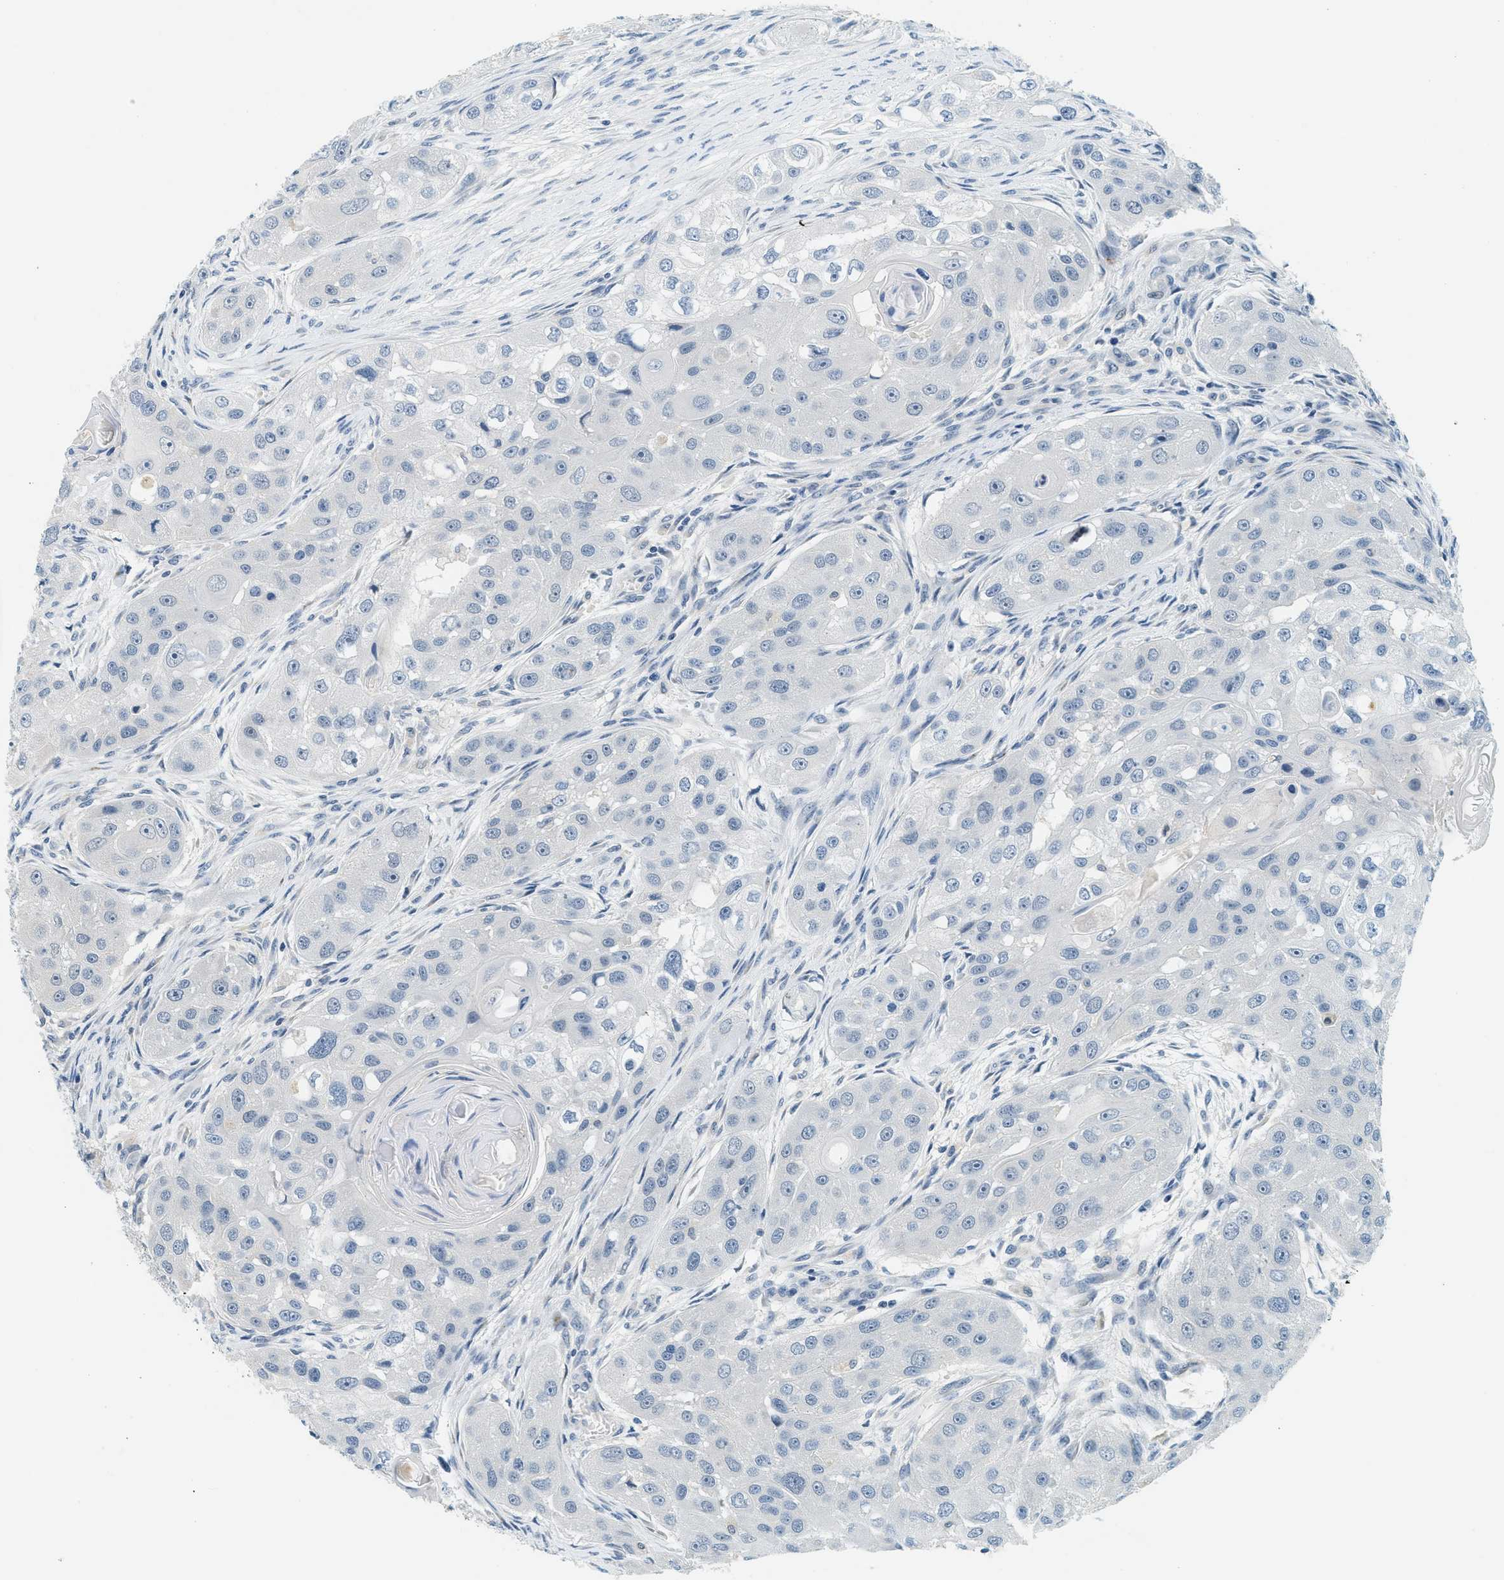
{"staining": {"intensity": "negative", "quantity": "none", "location": "none"}, "tissue": "head and neck cancer", "cell_type": "Tumor cells", "image_type": "cancer", "snomed": [{"axis": "morphology", "description": "Normal tissue, NOS"}, {"axis": "morphology", "description": "Squamous cell carcinoma, NOS"}, {"axis": "topography", "description": "Skeletal muscle"}, {"axis": "topography", "description": "Head-Neck"}], "caption": "Immunohistochemistry image of human head and neck squamous cell carcinoma stained for a protein (brown), which shows no staining in tumor cells.", "gene": "RASGRP2", "patient": {"sex": "male", "age": 51}}